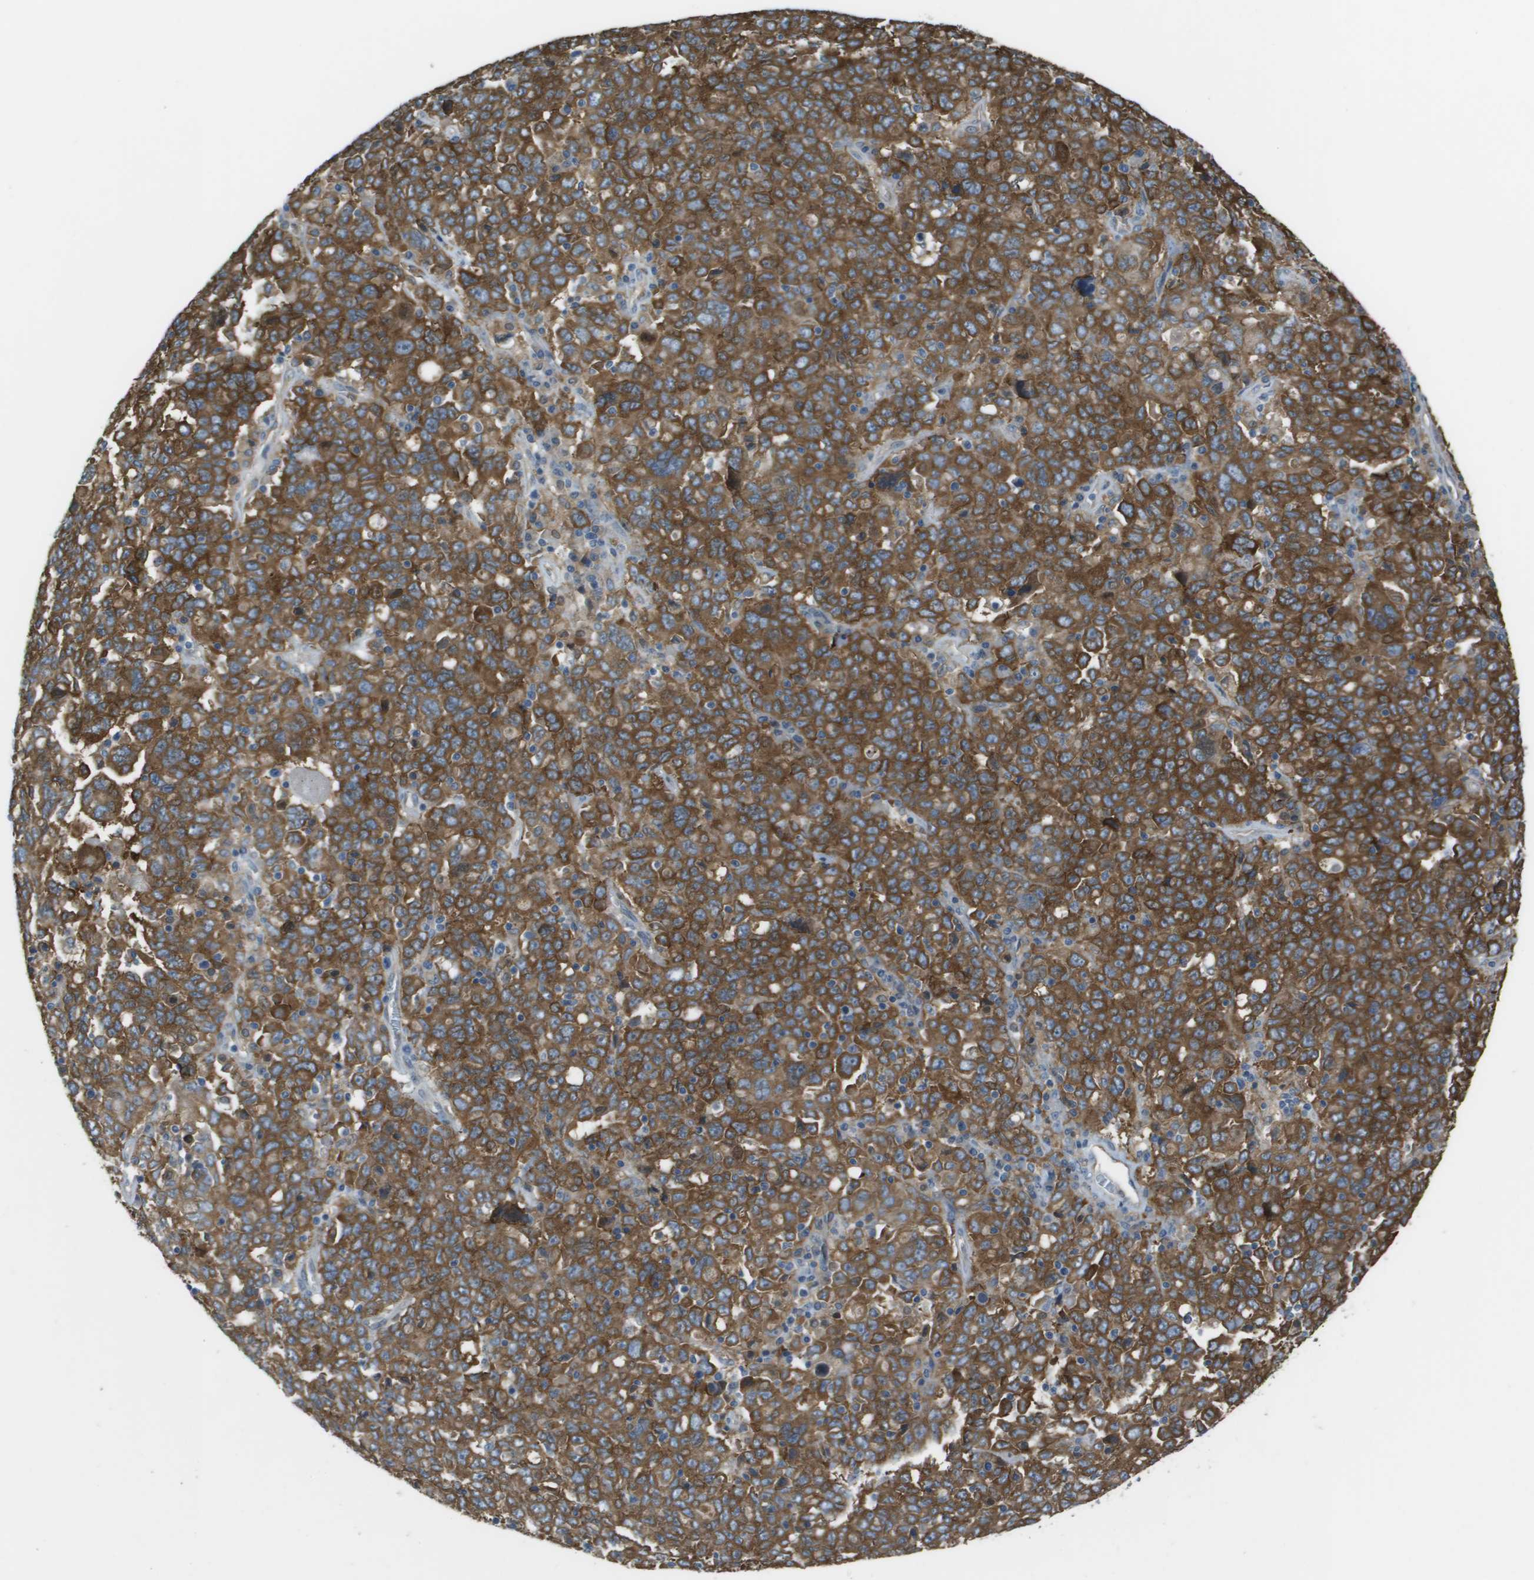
{"staining": {"intensity": "strong", "quantity": ">75%", "location": "cytoplasmic/membranous"}, "tissue": "ovarian cancer", "cell_type": "Tumor cells", "image_type": "cancer", "snomed": [{"axis": "morphology", "description": "Carcinoma, endometroid"}, {"axis": "topography", "description": "Ovary"}], "caption": "The image shows a brown stain indicating the presence of a protein in the cytoplasmic/membranous of tumor cells in ovarian cancer (endometroid carcinoma). (brown staining indicates protein expression, while blue staining denotes nuclei).", "gene": "CORO1B", "patient": {"sex": "female", "age": 62}}